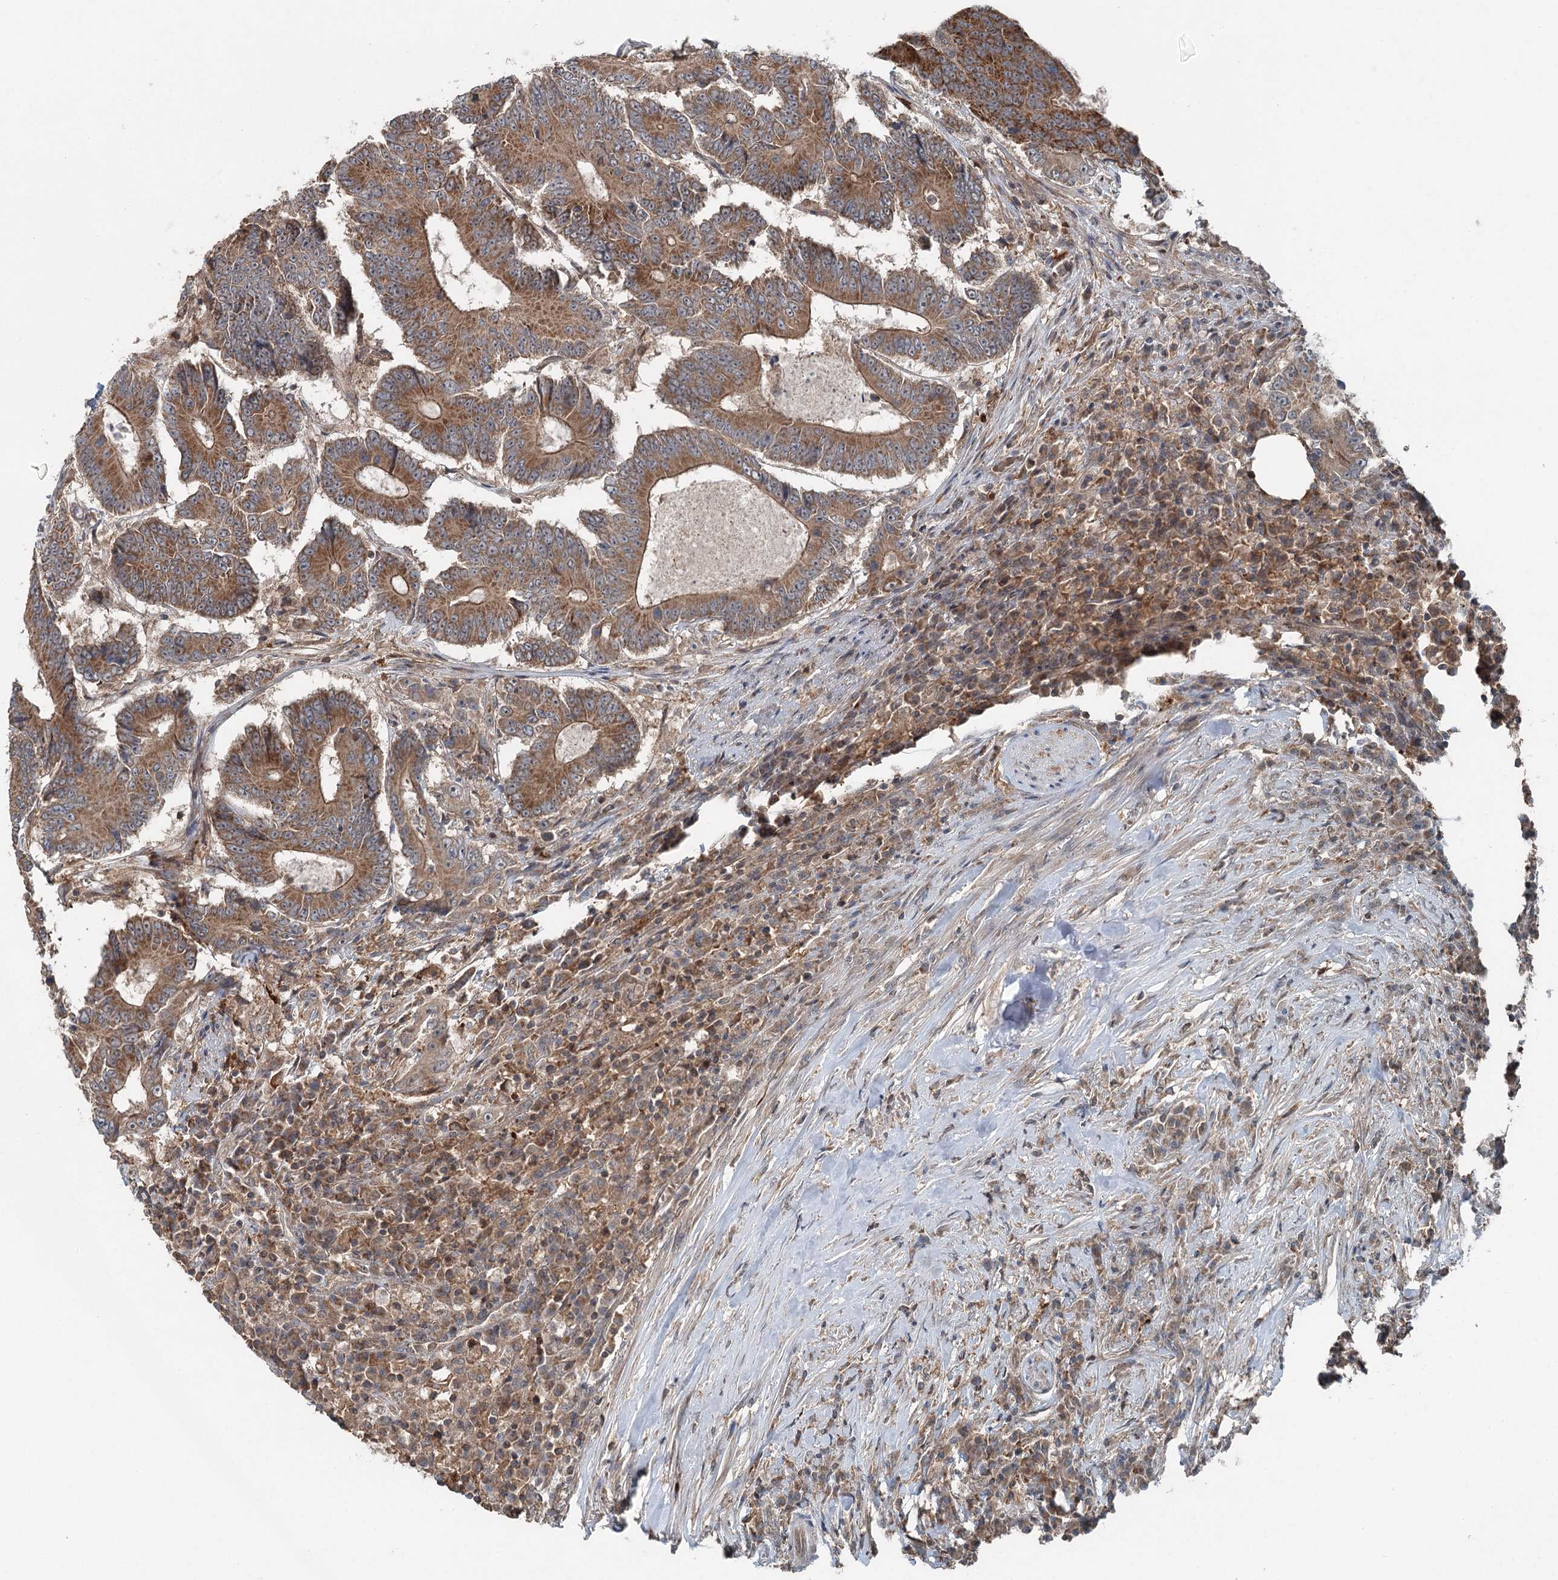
{"staining": {"intensity": "moderate", "quantity": ">75%", "location": "cytoplasmic/membranous"}, "tissue": "colorectal cancer", "cell_type": "Tumor cells", "image_type": "cancer", "snomed": [{"axis": "morphology", "description": "Adenocarcinoma, NOS"}, {"axis": "topography", "description": "Colon"}], "caption": "IHC staining of adenocarcinoma (colorectal), which reveals medium levels of moderate cytoplasmic/membranous positivity in approximately >75% of tumor cells indicating moderate cytoplasmic/membranous protein positivity. The staining was performed using DAB (brown) for protein detection and nuclei were counterstained in hematoxylin (blue).", "gene": "SKIC3", "patient": {"sex": "male", "age": 83}}